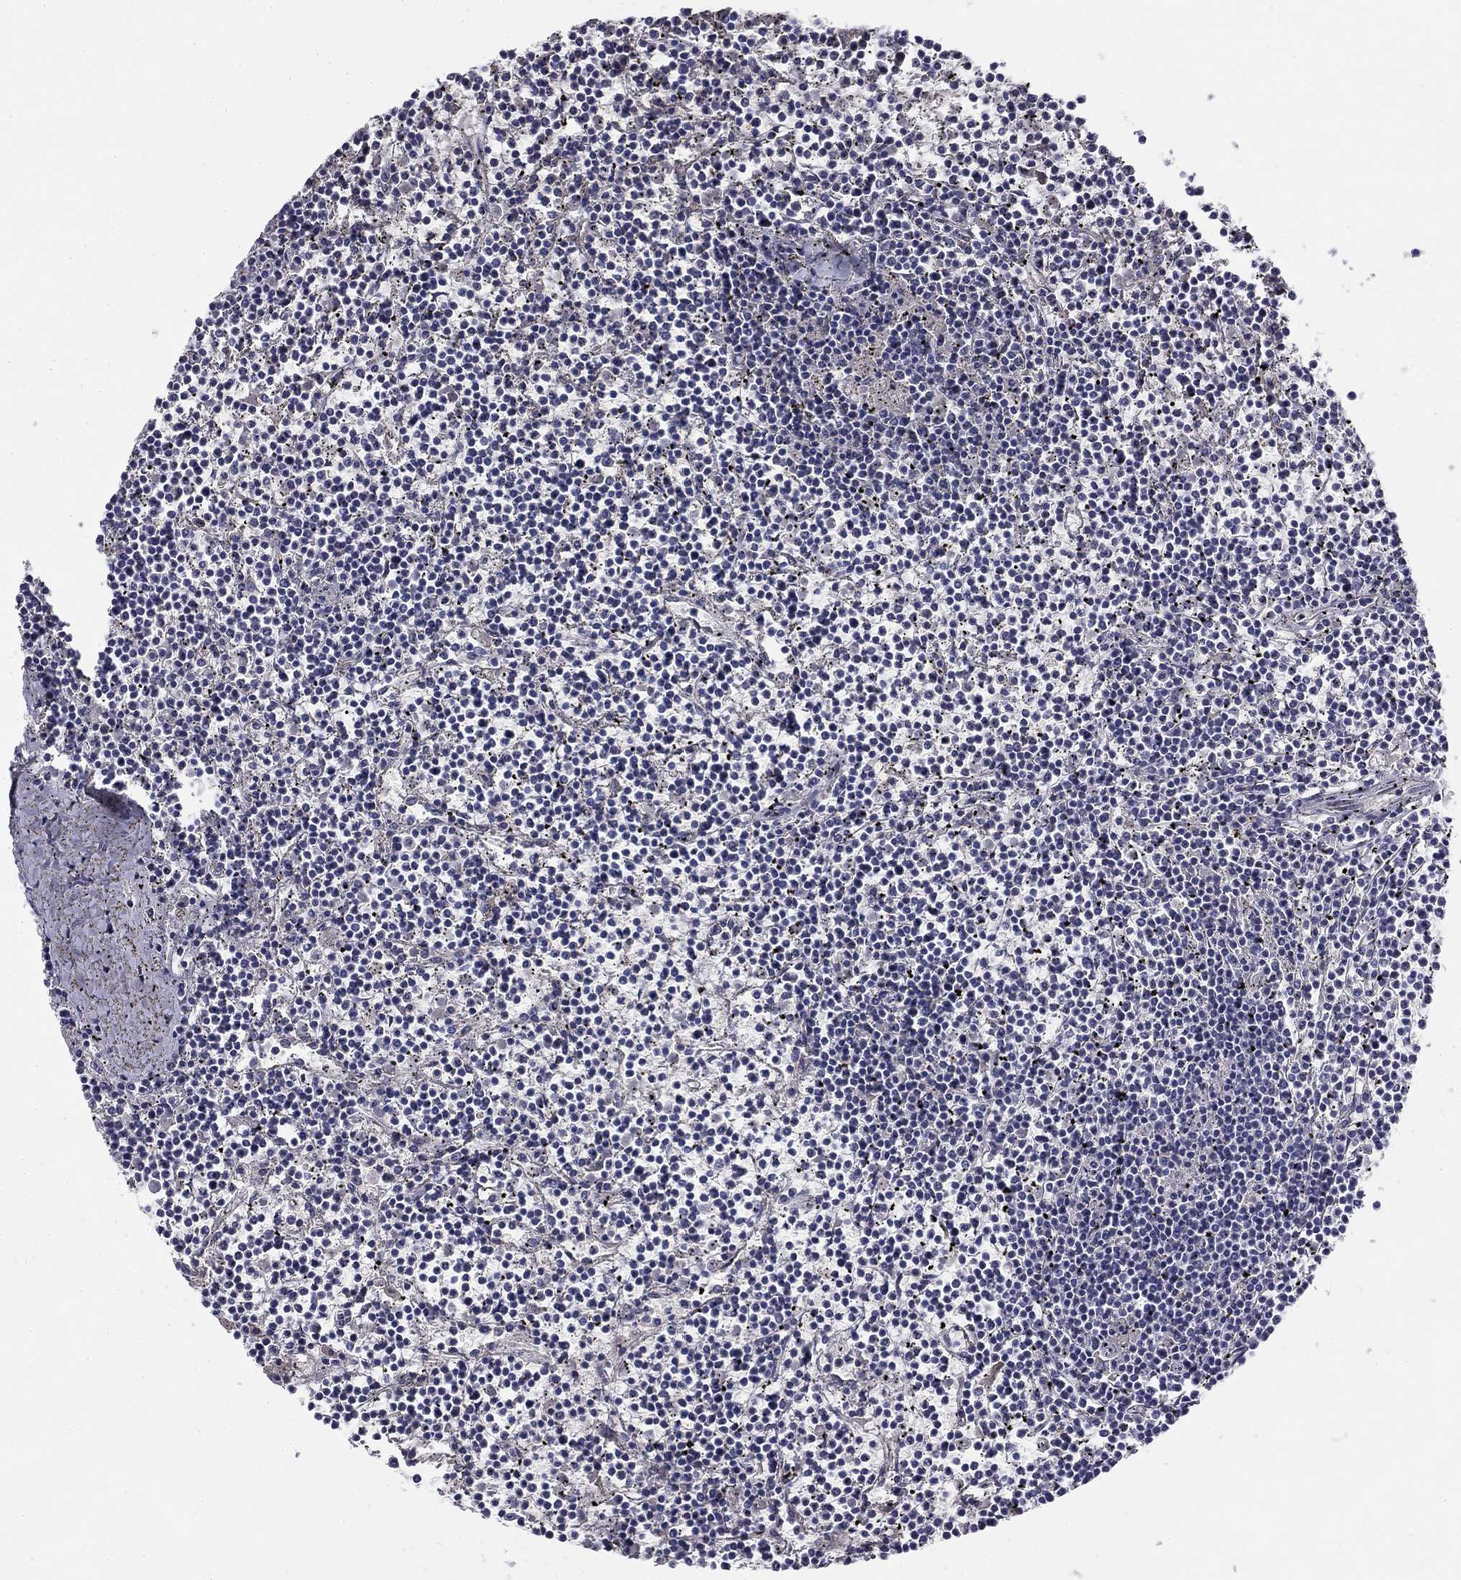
{"staining": {"intensity": "negative", "quantity": "none", "location": "none"}, "tissue": "lymphoma", "cell_type": "Tumor cells", "image_type": "cancer", "snomed": [{"axis": "morphology", "description": "Malignant lymphoma, non-Hodgkin's type, Low grade"}, {"axis": "topography", "description": "Spleen"}], "caption": "Immunohistochemistry (IHC) of human low-grade malignant lymphoma, non-Hodgkin's type displays no staining in tumor cells.", "gene": "CPLX4", "patient": {"sex": "female", "age": 19}}